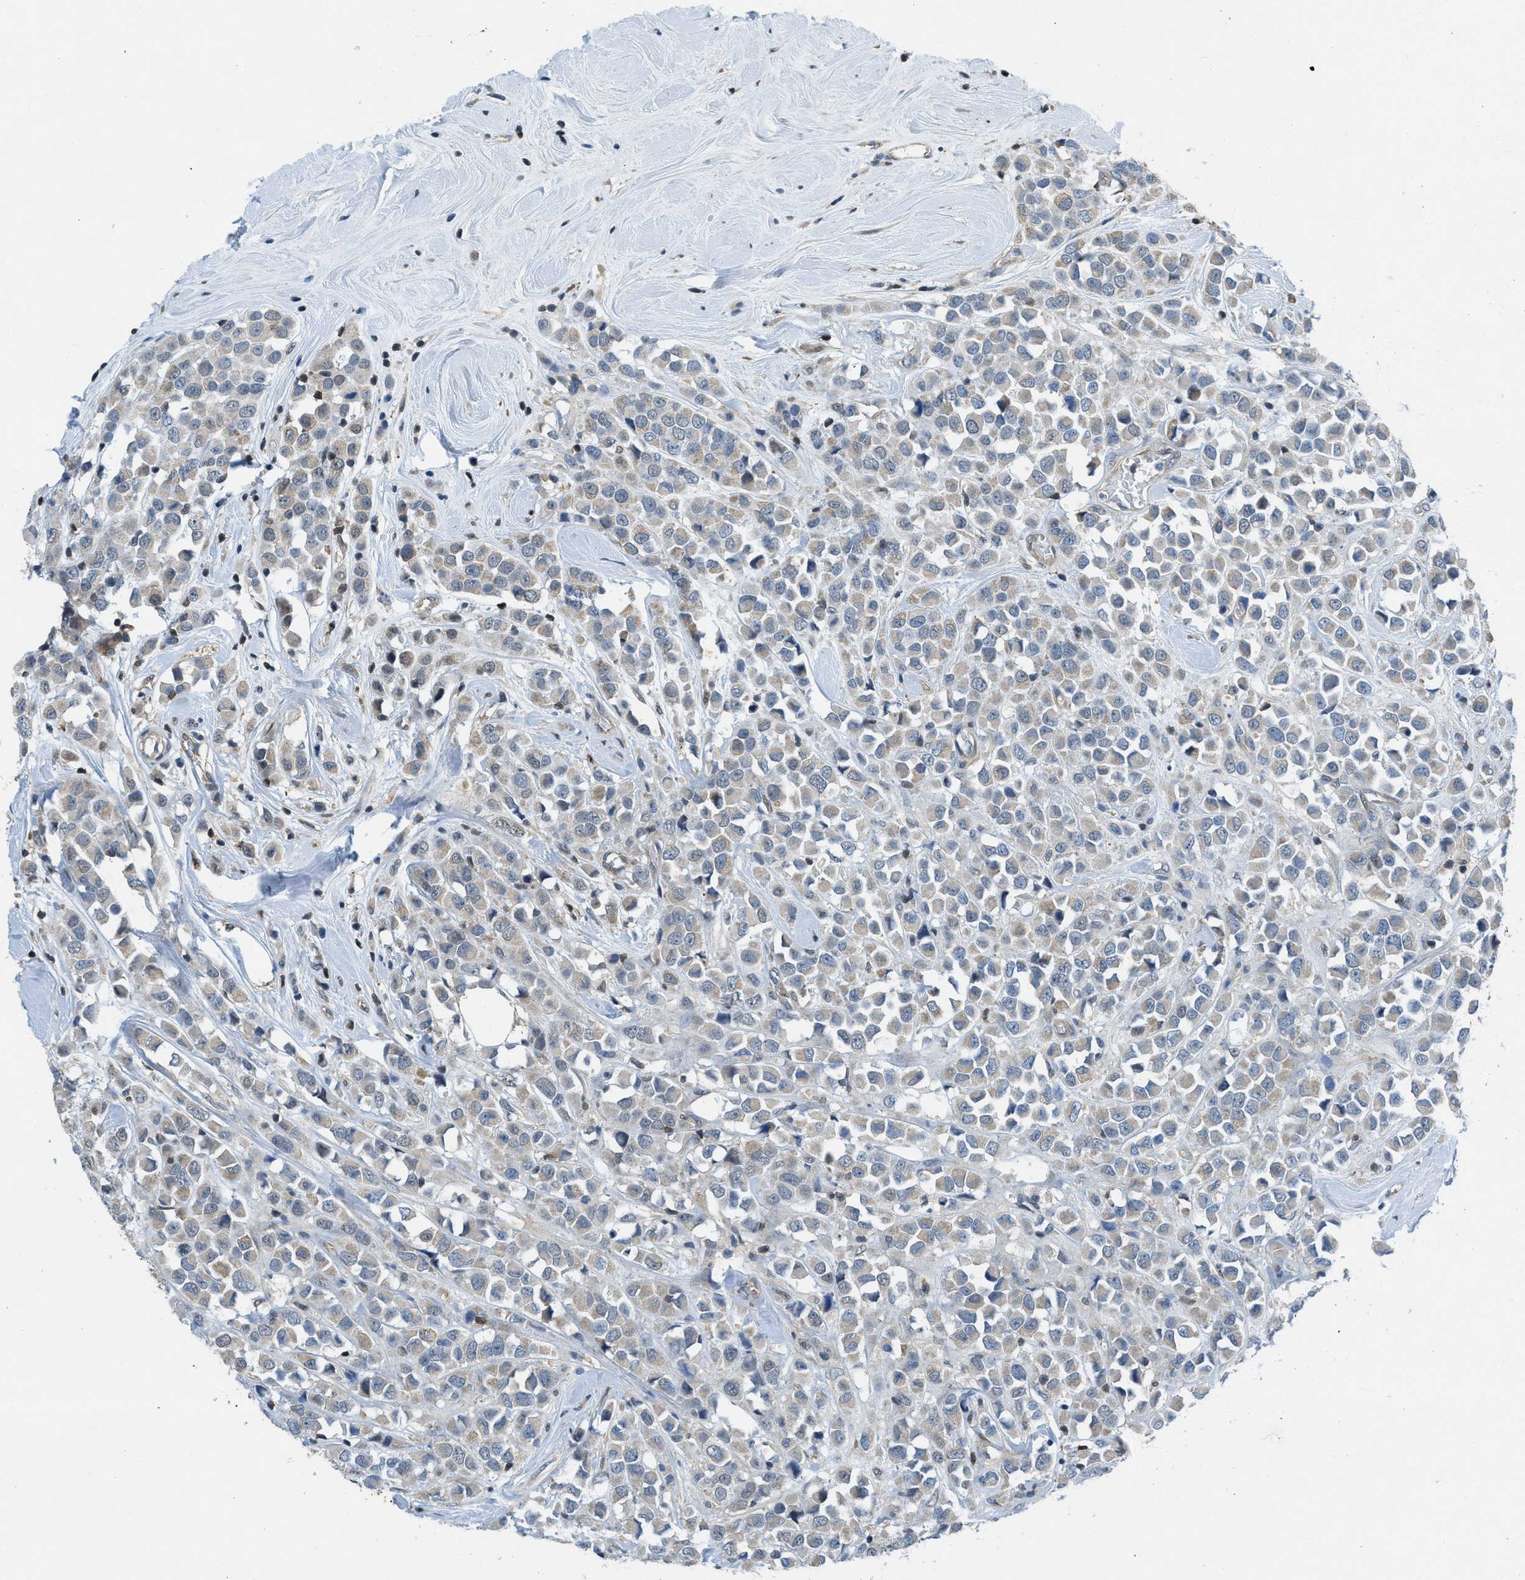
{"staining": {"intensity": "weak", "quantity": "<25%", "location": "cytoplasmic/membranous"}, "tissue": "breast cancer", "cell_type": "Tumor cells", "image_type": "cancer", "snomed": [{"axis": "morphology", "description": "Duct carcinoma"}, {"axis": "topography", "description": "Breast"}], "caption": "High power microscopy image of an IHC photomicrograph of intraductal carcinoma (breast), revealing no significant expression in tumor cells.", "gene": "PIP5K1C", "patient": {"sex": "female", "age": 61}}